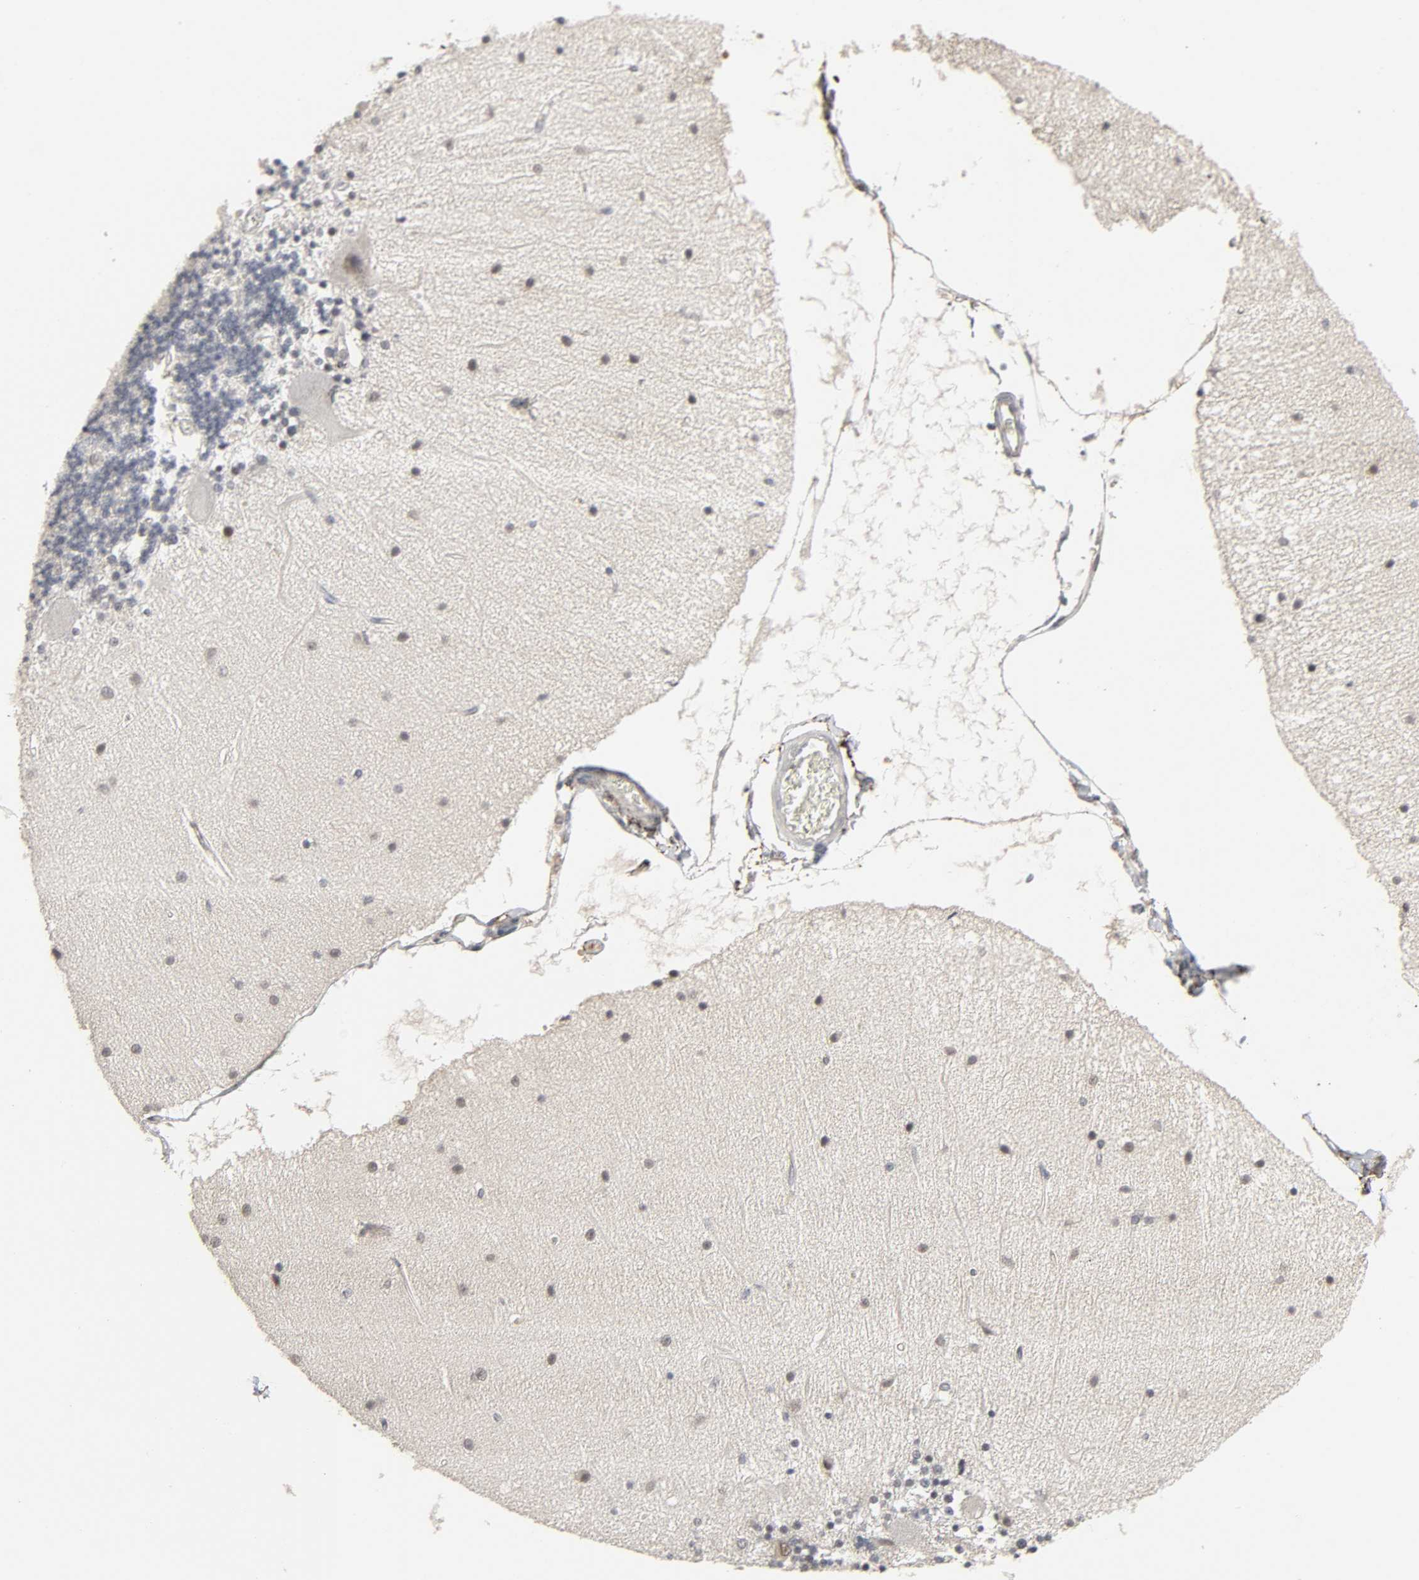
{"staining": {"intensity": "negative", "quantity": "none", "location": "none"}, "tissue": "cerebellum", "cell_type": "Cells in granular layer", "image_type": "normal", "snomed": [{"axis": "morphology", "description": "Normal tissue, NOS"}, {"axis": "topography", "description": "Cerebellum"}], "caption": "Histopathology image shows no significant protein expression in cells in granular layer of normal cerebellum. (DAB immunohistochemistry with hematoxylin counter stain).", "gene": "ZNF222", "patient": {"sex": "female", "age": 54}}